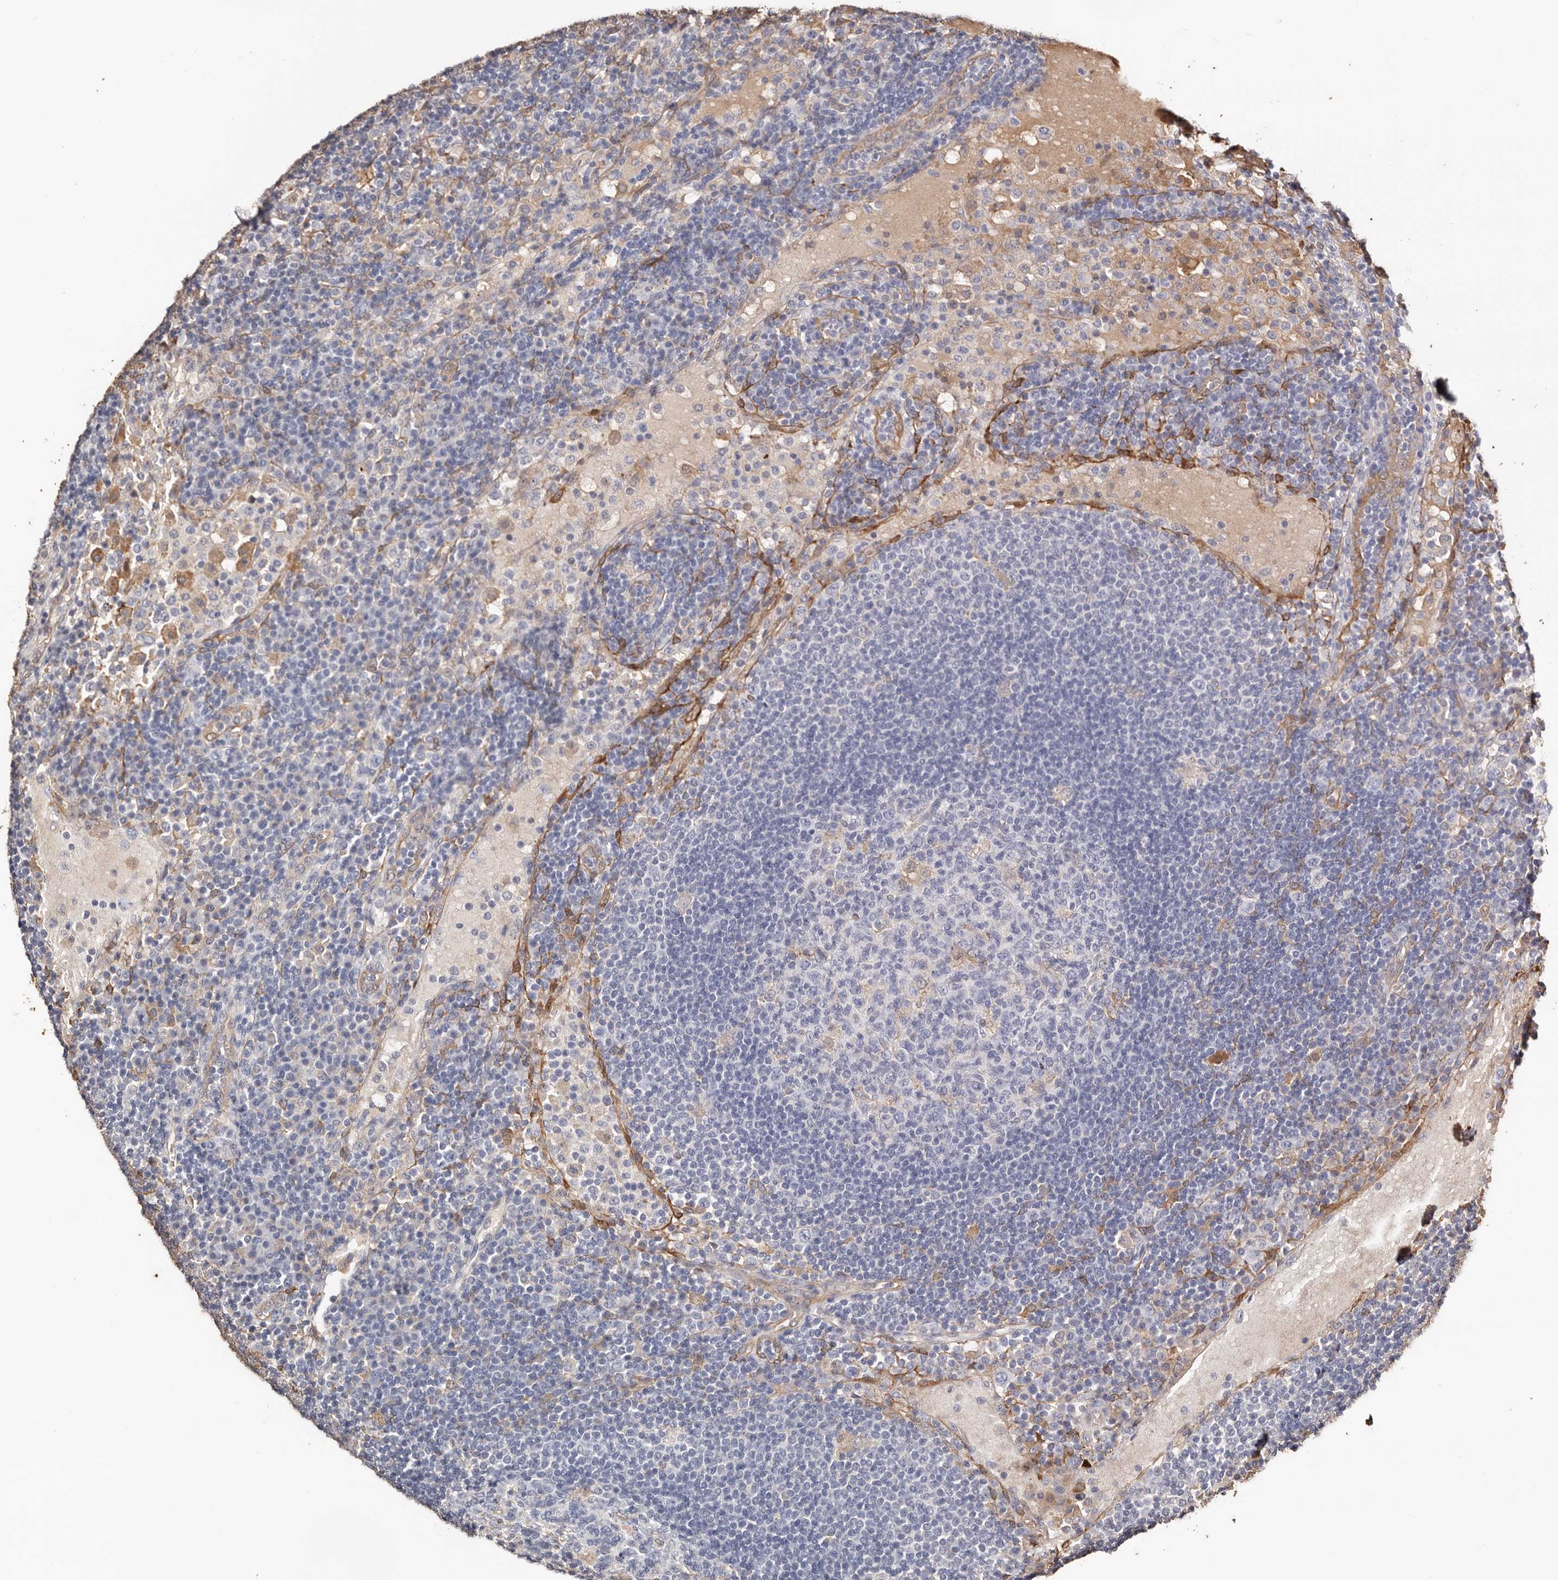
{"staining": {"intensity": "negative", "quantity": "none", "location": "none"}, "tissue": "lymph node", "cell_type": "Germinal center cells", "image_type": "normal", "snomed": [{"axis": "morphology", "description": "Normal tissue, NOS"}, {"axis": "topography", "description": "Lymph node"}], "caption": "Immunohistochemical staining of normal human lymph node reveals no significant expression in germinal center cells. (Immunohistochemistry (ihc), brightfield microscopy, high magnification).", "gene": "TGM2", "patient": {"sex": "female", "age": 53}}